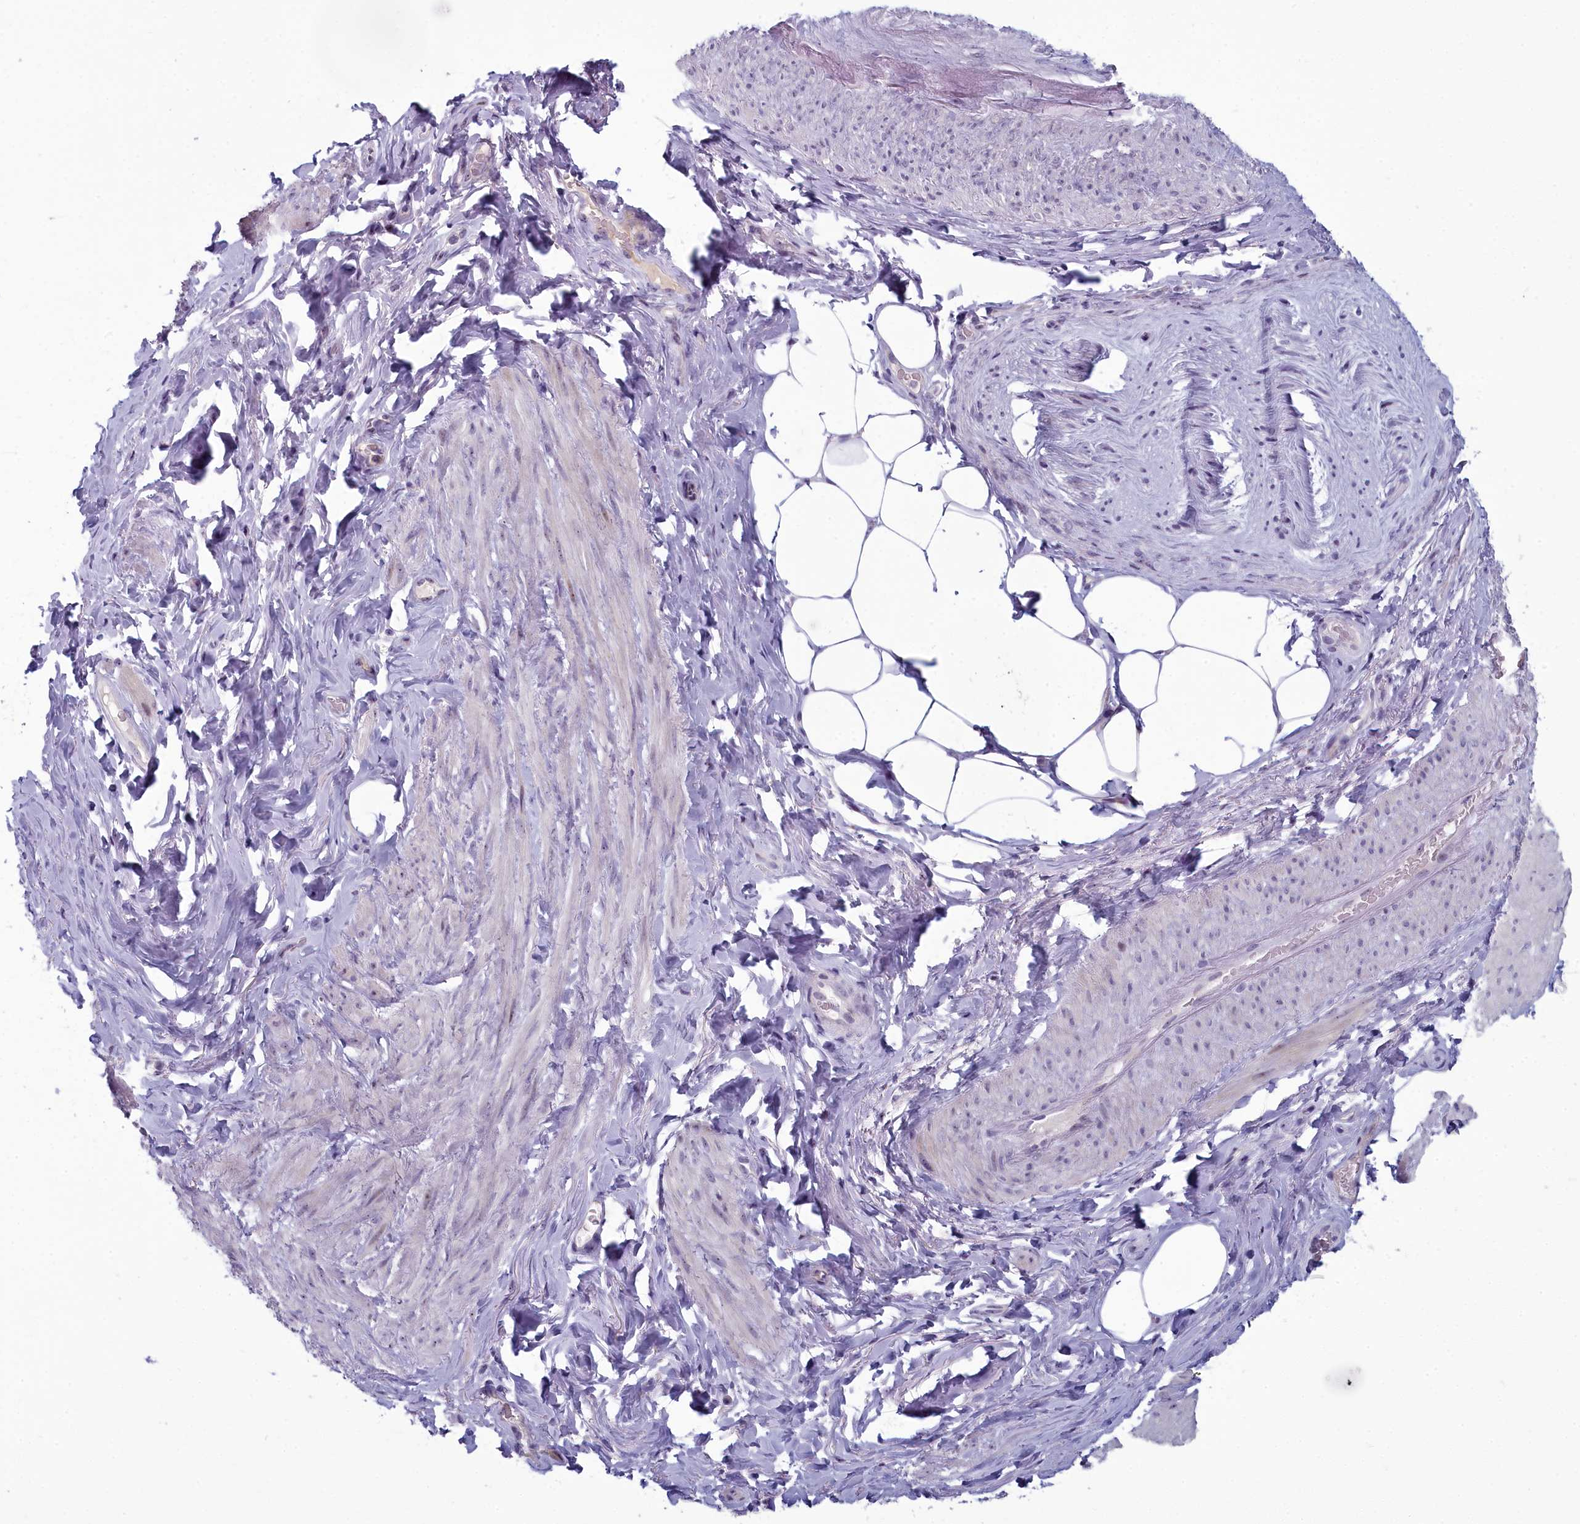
{"staining": {"intensity": "negative", "quantity": "none", "location": "none"}, "tissue": "smooth muscle", "cell_type": "Smooth muscle cells", "image_type": "normal", "snomed": [{"axis": "morphology", "description": "Normal tissue, NOS"}, {"axis": "topography", "description": "Smooth muscle"}, {"axis": "topography", "description": "Peripheral nerve tissue"}], "caption": "The image displays no significant positivity in smooth muscle cells of smooth muscle.", "gene": "INSYN2A", "patient": {"sex": "male", "age": 69}}